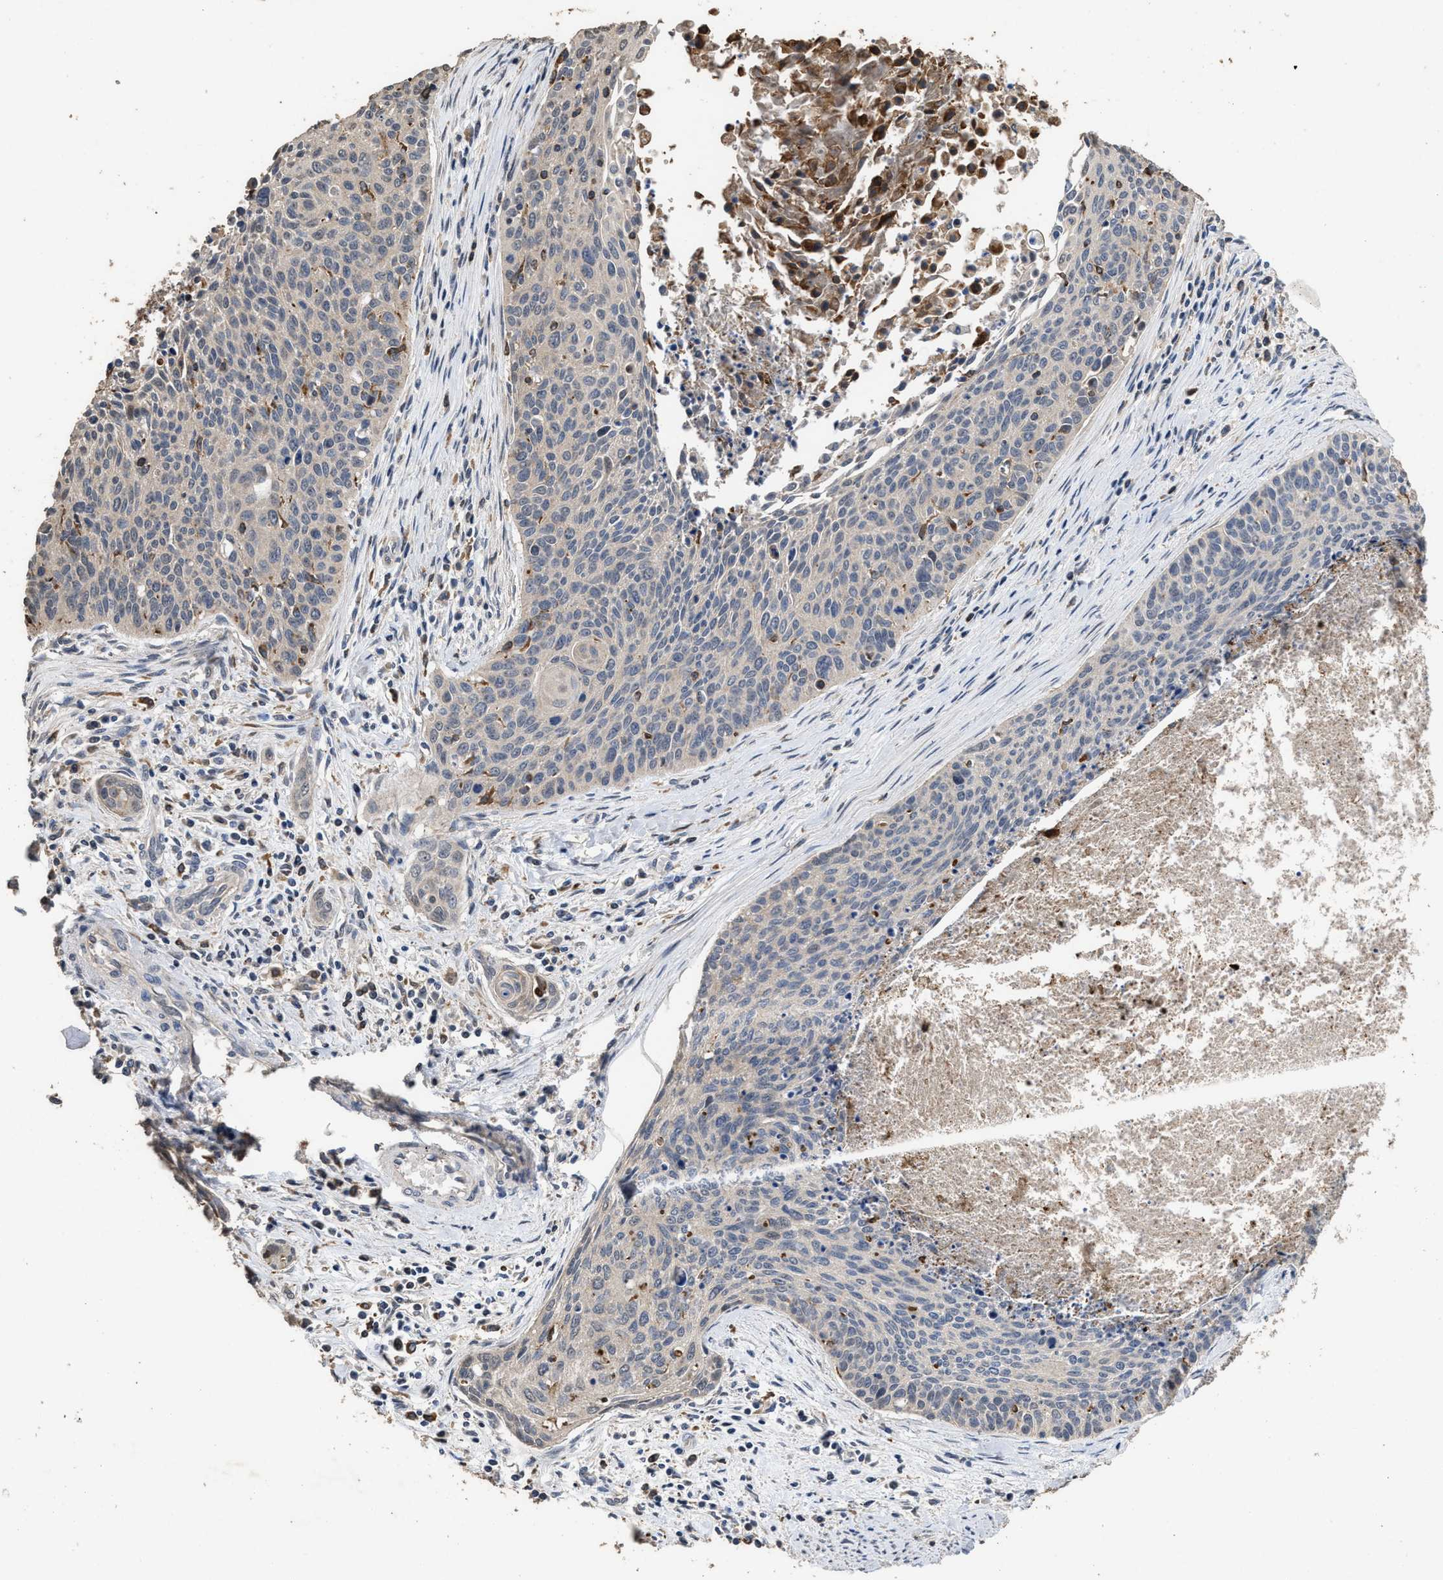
{"staining": {"intensity": "negative", "quantity": "none", "location": "none"}, "tissue": "cervical cancer", "cell_type": "Tumor cells", "image_type": "cancer", "snomed": [{"axis": "morphology", "description": "Squamous cell carcinoma, NOS"}, {"axis": "topography", "description": "Cervix"}], "caption": "A high-resolution photomicrograph shows immunohistochemistry staining of cervical cancer, which demonstrates no significant staining in tumor cells.", "gene": "TDRKH", "patient": {"sex": "female", "age": 55}}